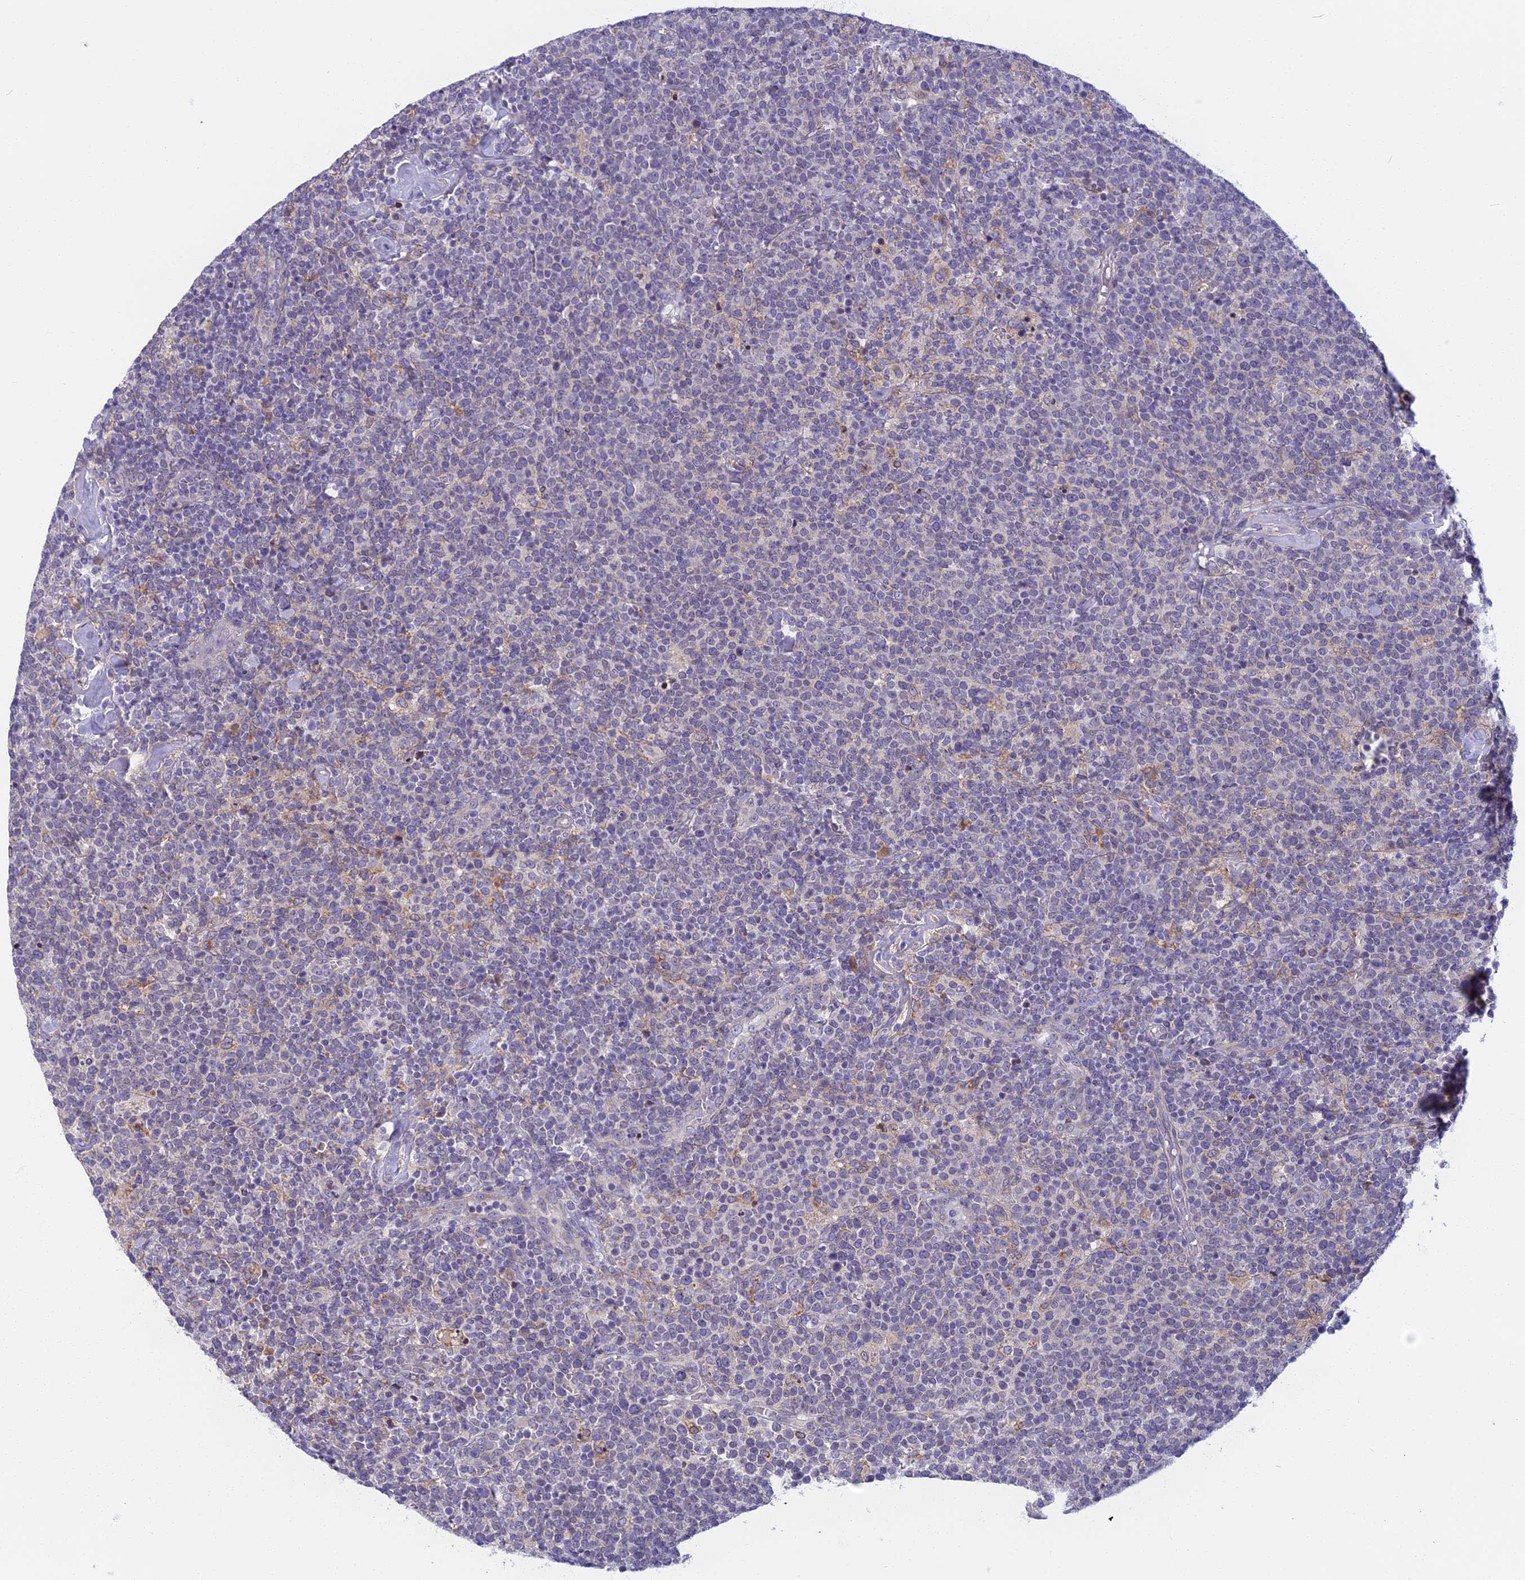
{"staining": {"intensity": "negative", "quantity": "none", "location": "none"}, "tissue": "lymphoma", "cell_type": "Tumor cells", "image_type": "cancer", "snomed": [{"axis": "morphology", "description": "Malignant lymphoma, non-Hodgkin's type, High grade"}, {"axis": "topography", "description": "Lymph node"}], "caption": "Histopathology image shows no protein positivity in tumor cells of high-grade malignant lymphoma, non-Hodgkin's type tissue. (DAB (3,3'-diaminobenzidine) immunohistochemistry visualized using brightfield microscopy, high magnification).", "gene": "DDX51", "patient": {"sex": "male", "age": 61}}